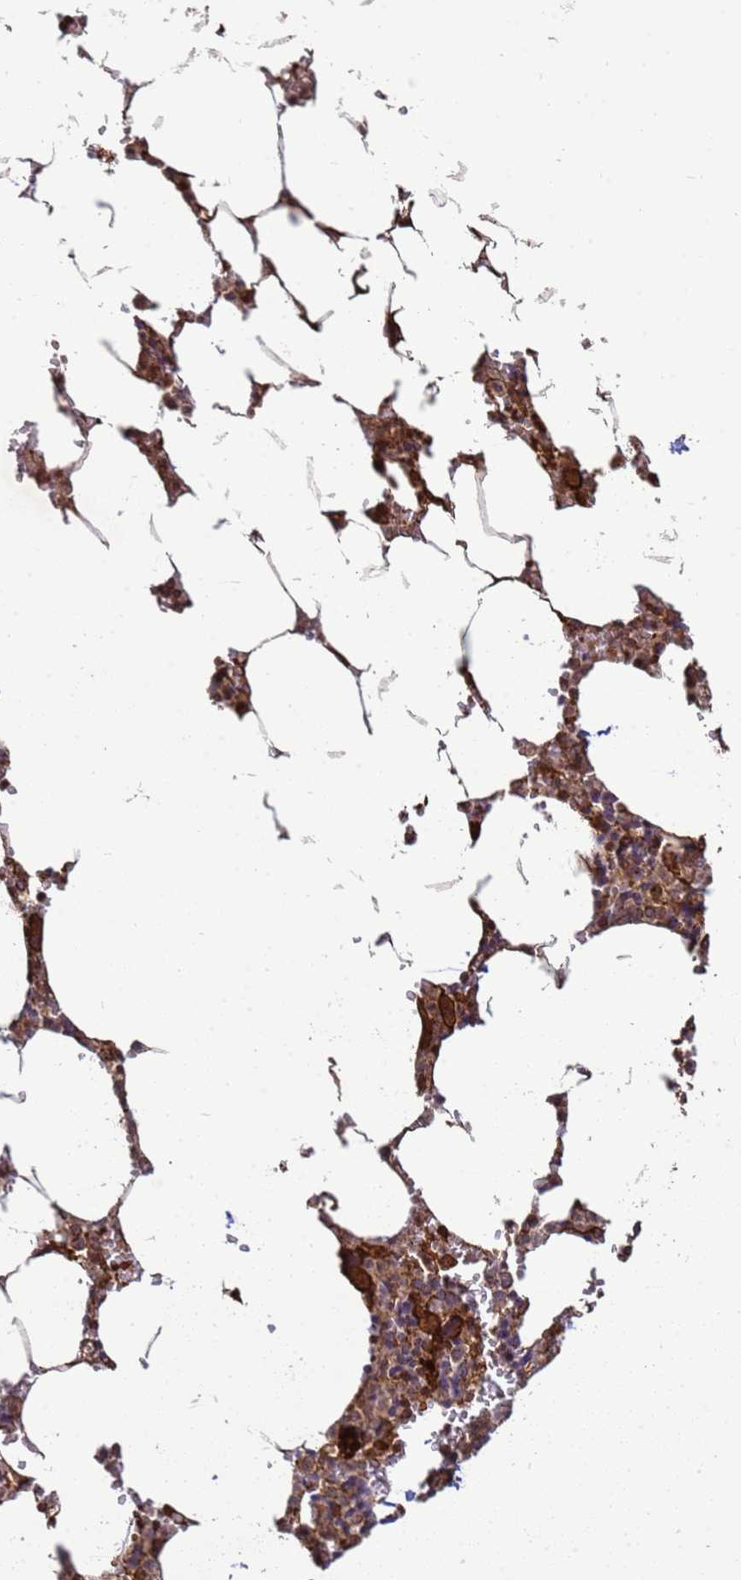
{"staining": {"intensity": "moderate", "quantity": ">75%", "location": "cytoplasmic/membranous,nuclear"}, "tissue": "bone marrow", "cell_type": "Hematopoietic cells", "image_type": "normal", "snomed": [{"axis": "morphology", "description": "Normal tissue, NOS"}, {"axis": "topography", "description": "Bone marrow"}], "caption": "The immunohistochemical stain shows moderate cytoplasmic/membranous,nuclear staining in hematopoietic cells of benign bone marrow.", "gene": "CNOT1", "patient": {"sex": "male", "age": 70}}